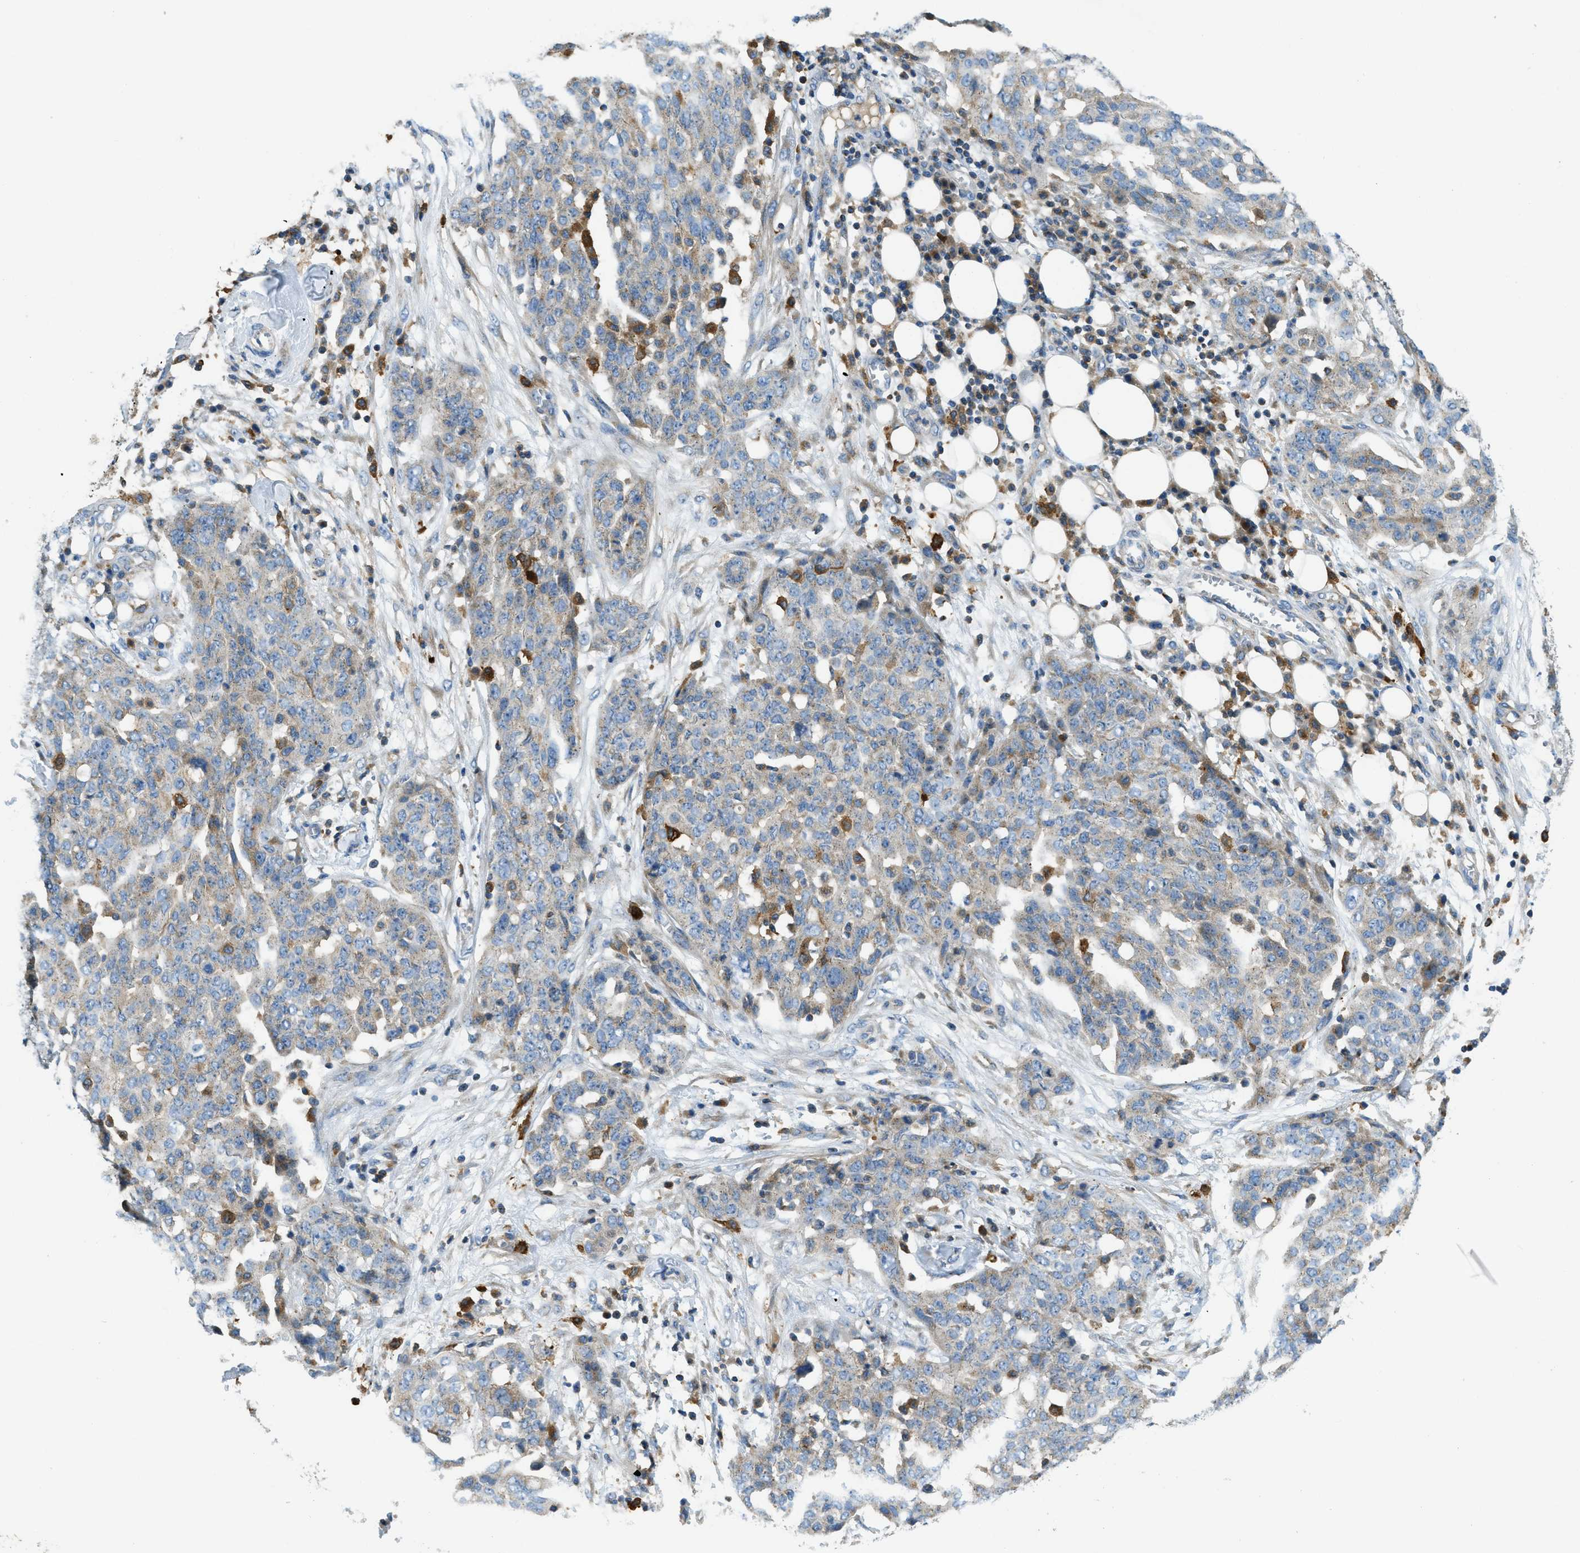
{"staining": {"intensity": "weak", "quantity": "25%-75%", "location": "cytoplasmic/membranous"}, "tissue": "ovarian cancer", "cell_type": "Tumor cells", "image_type": "cancer", "snomed": [{"axis": "morphology", "description": "Cystadenocarcinoma, serous, NOS"}, {"axis": "topography", "description": "Soft tissue"}, {"axis": "topography", "description": "Ovary"}], "caption": "Immunohistochemistry (IHC) of serous cystadenocarcinoma (ovarian) reveals low levels of weak cytoplasmic/membranous expression in approximately 25%-75% of tumor cells.", "gene": "RFFL", "patient": {"sex": "female", "age": 57}}